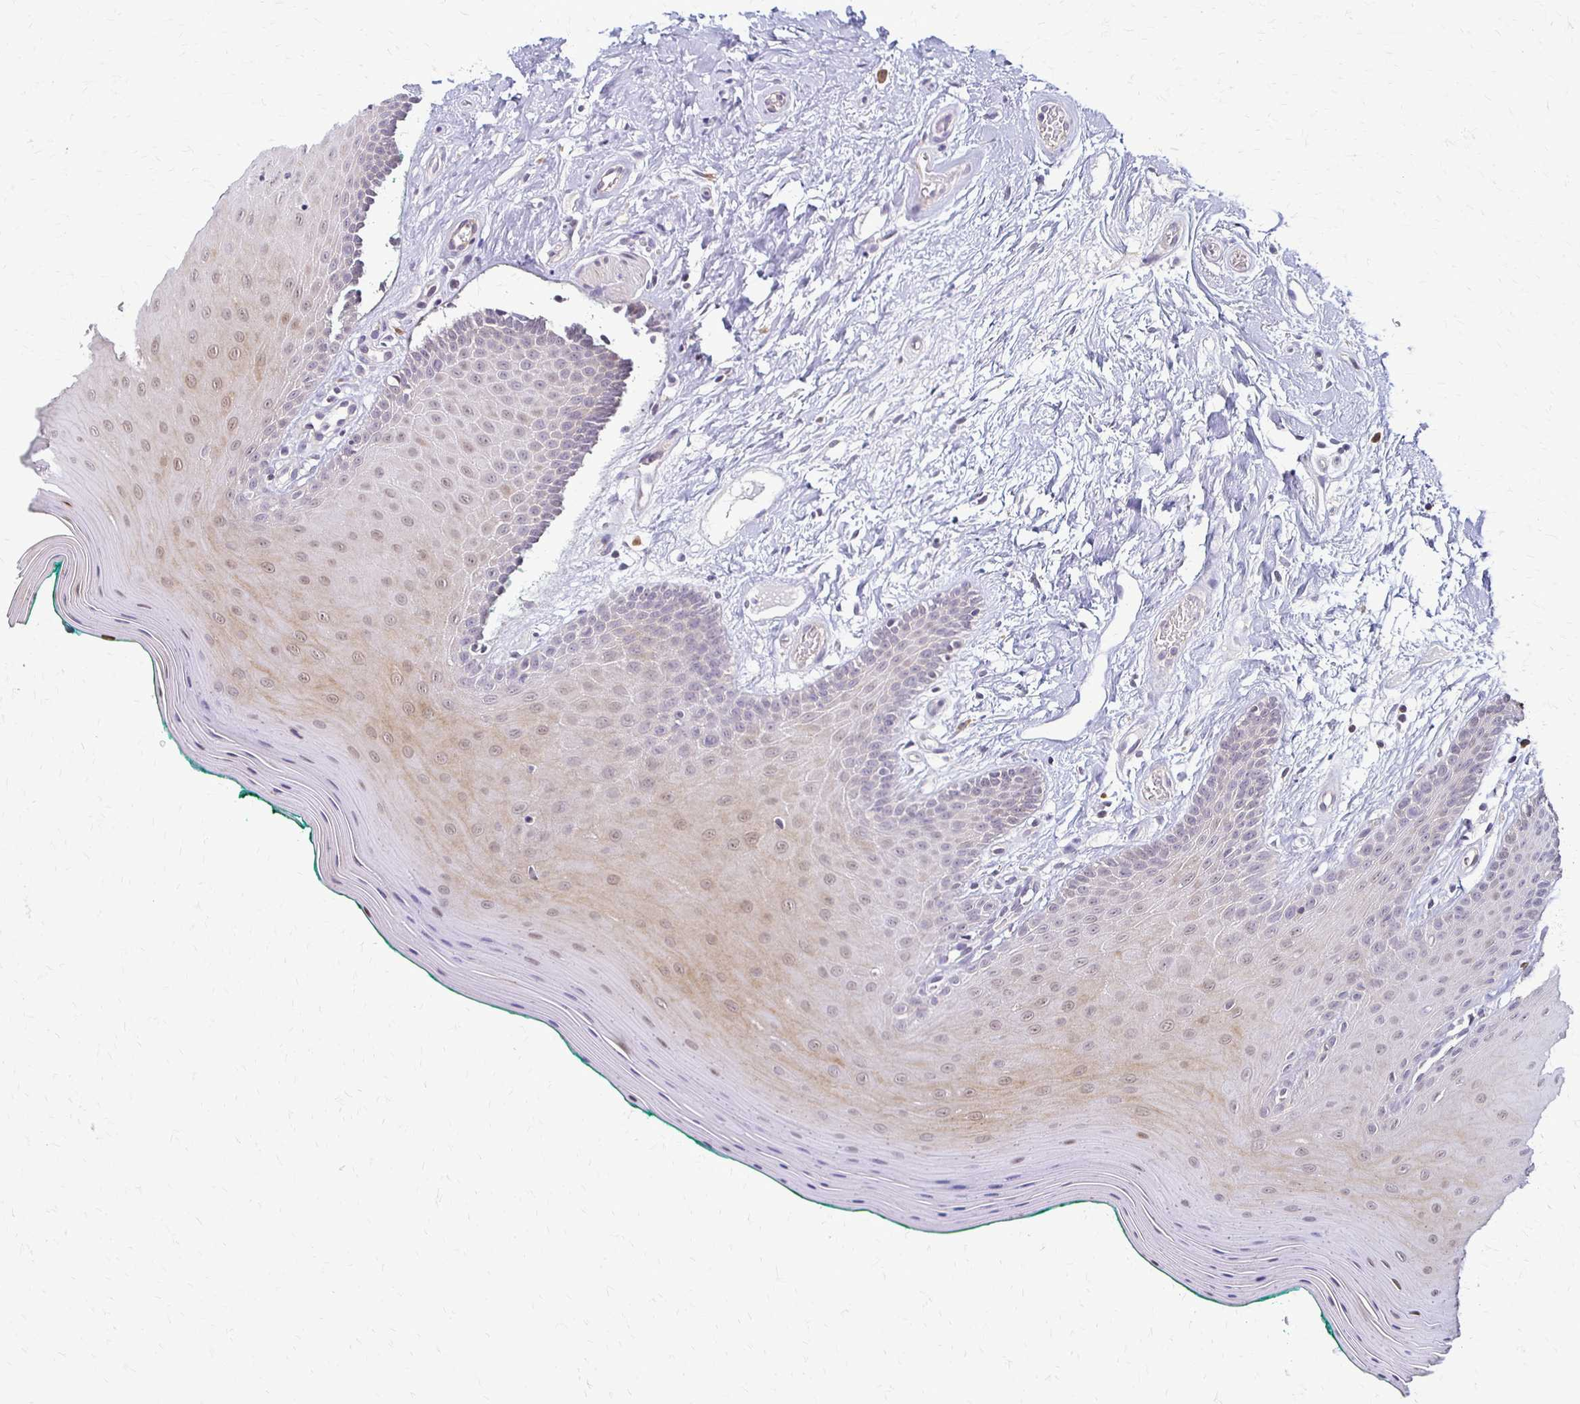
{"staining": {"intensity": "moderate", "quantity": "<25%", "location": "cytoplasmic/membranous,nuclear"}, "tissue": "oral mucosa", "cell_type": "Squamous epithelial cells", "image_type": "normal", "snomed": [{"axis": "morphology", "description": "Normal tissue, NOS"}, {"axis": "topography", "description": "Oral tissue"}], "caption": "Normal oral mucosa demonstrates moderate cytoplasmic/membranous,nuclear positivity in about <25% of squamous epithelial cells, visualized by immunohistochemistry. The staining is performed using DAB (3,3'-diaminobenzidine) brown chromogen to label protein expression. The nuclei are counter-stained blue using hematoxylin.", "gene": "SLC9A9", "patient": {"sex": "female", "age": 40}}